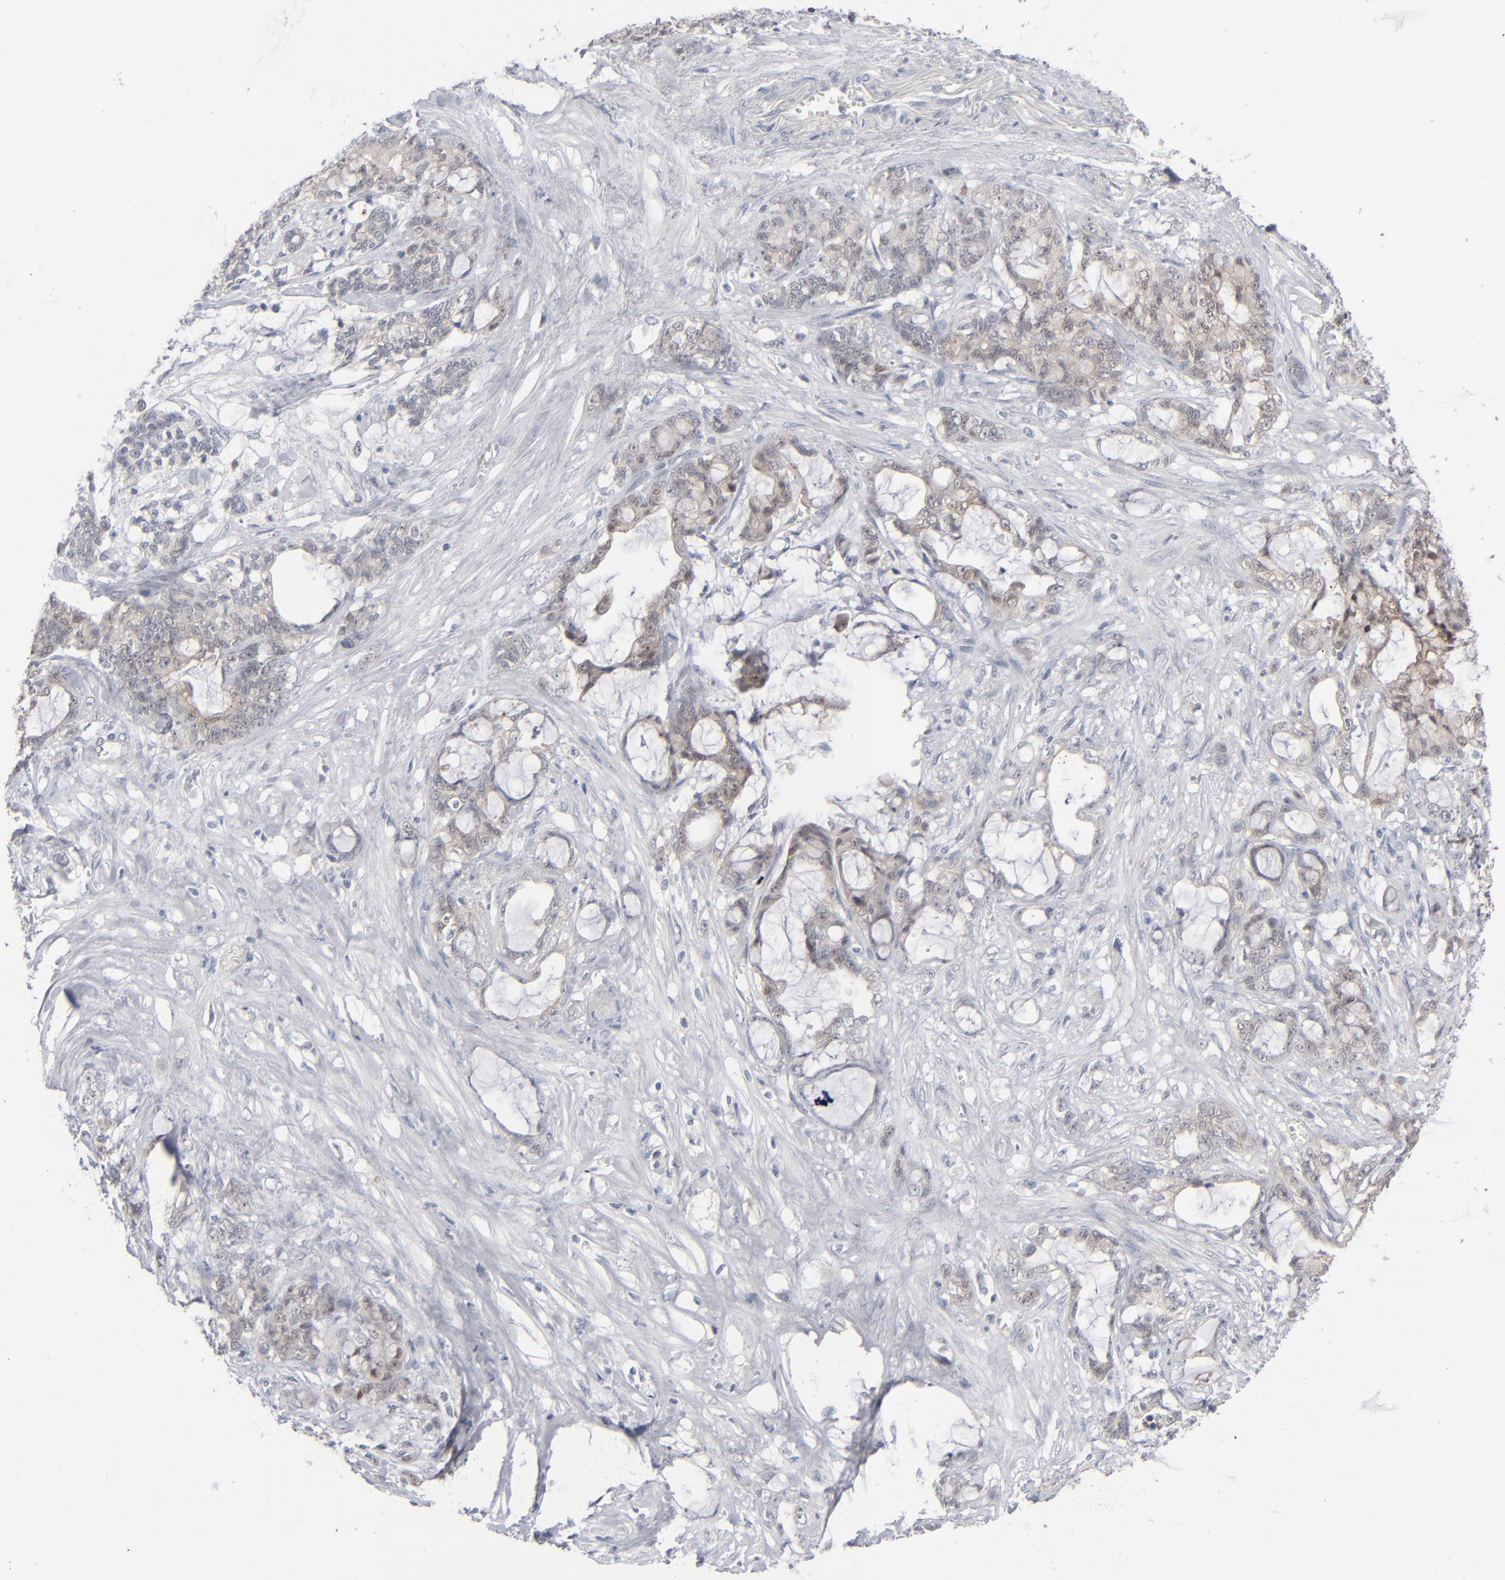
{"staining": {"intensity": "weak", "quantity": ">75%", "location": "cytoplasmic/membranous"}, "tissue": "pancreatic cancer", "cell_type": "Tumor cells", "image_type": "cancer", "snomed": [{"axis": "morphology", "description": "Adenocarcinoma, NOS"}, {"axis": "topography", "description": "Pancreas"}], "caption": "This is a histology image of IHC staining of pancreatic adenocarcinoma, which shows weak staining in the cytoplasmic/membranous of tumor cells.", "gene": "POF1B", "patient": {"sex": "female", "age": 73}}